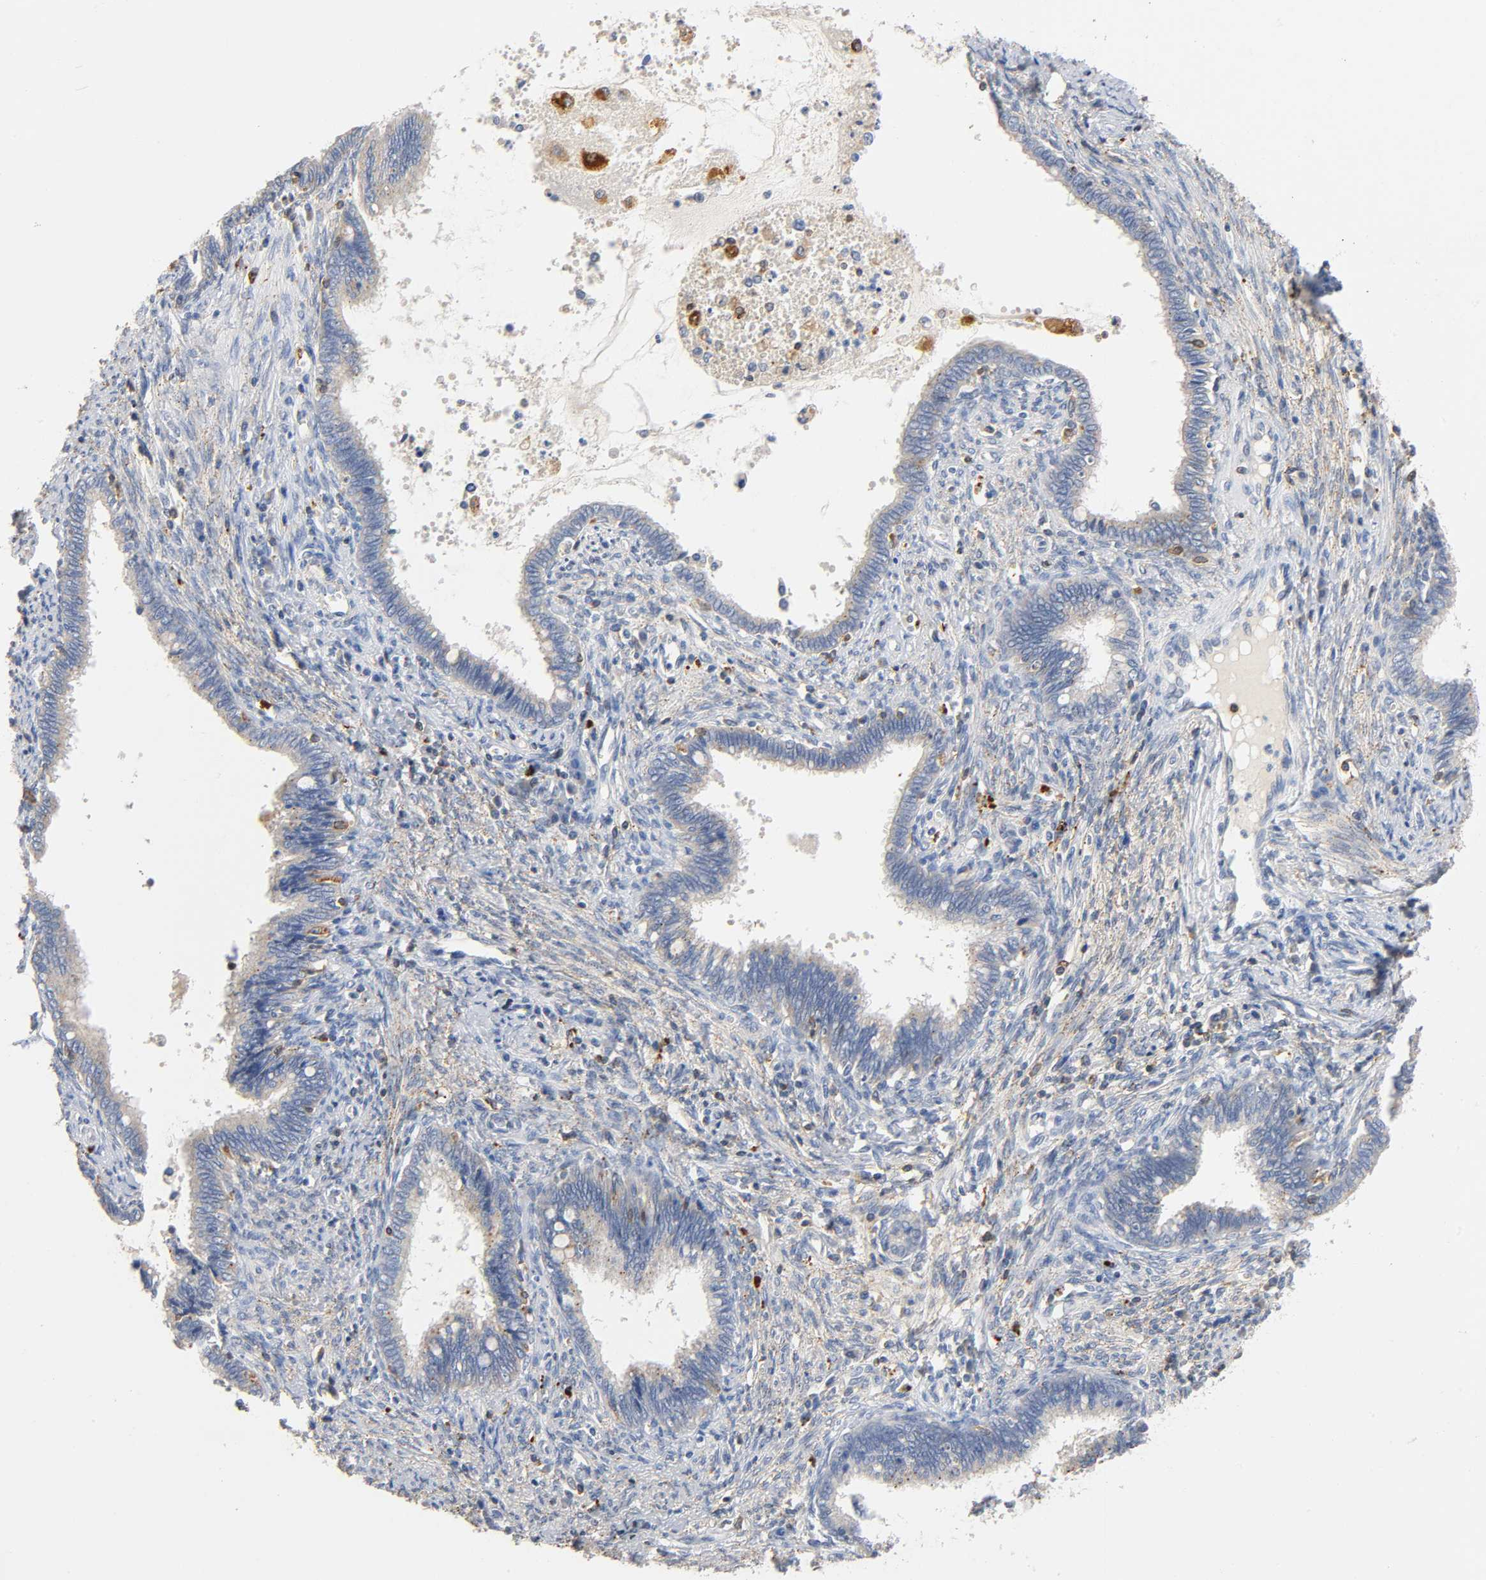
{"staining": {"intensity": "negative", "quantity": "none", "location": "none"}, "tissue": "cervical cancer", "cell_type": "Tumor cells", "image_type": "cancer", "snomed": [{"axis": "morphology", "description": "Adenocarcinoma, NOS"}, {"axis": "topography", "description": "Cervix"}], "caption": "Cervical adenocarcinoma was stained to show a protein in brown. There is no significant expression in tumor cells.", "gene": "UCKL1", "patient": {"sex": "female", "age": 44}}